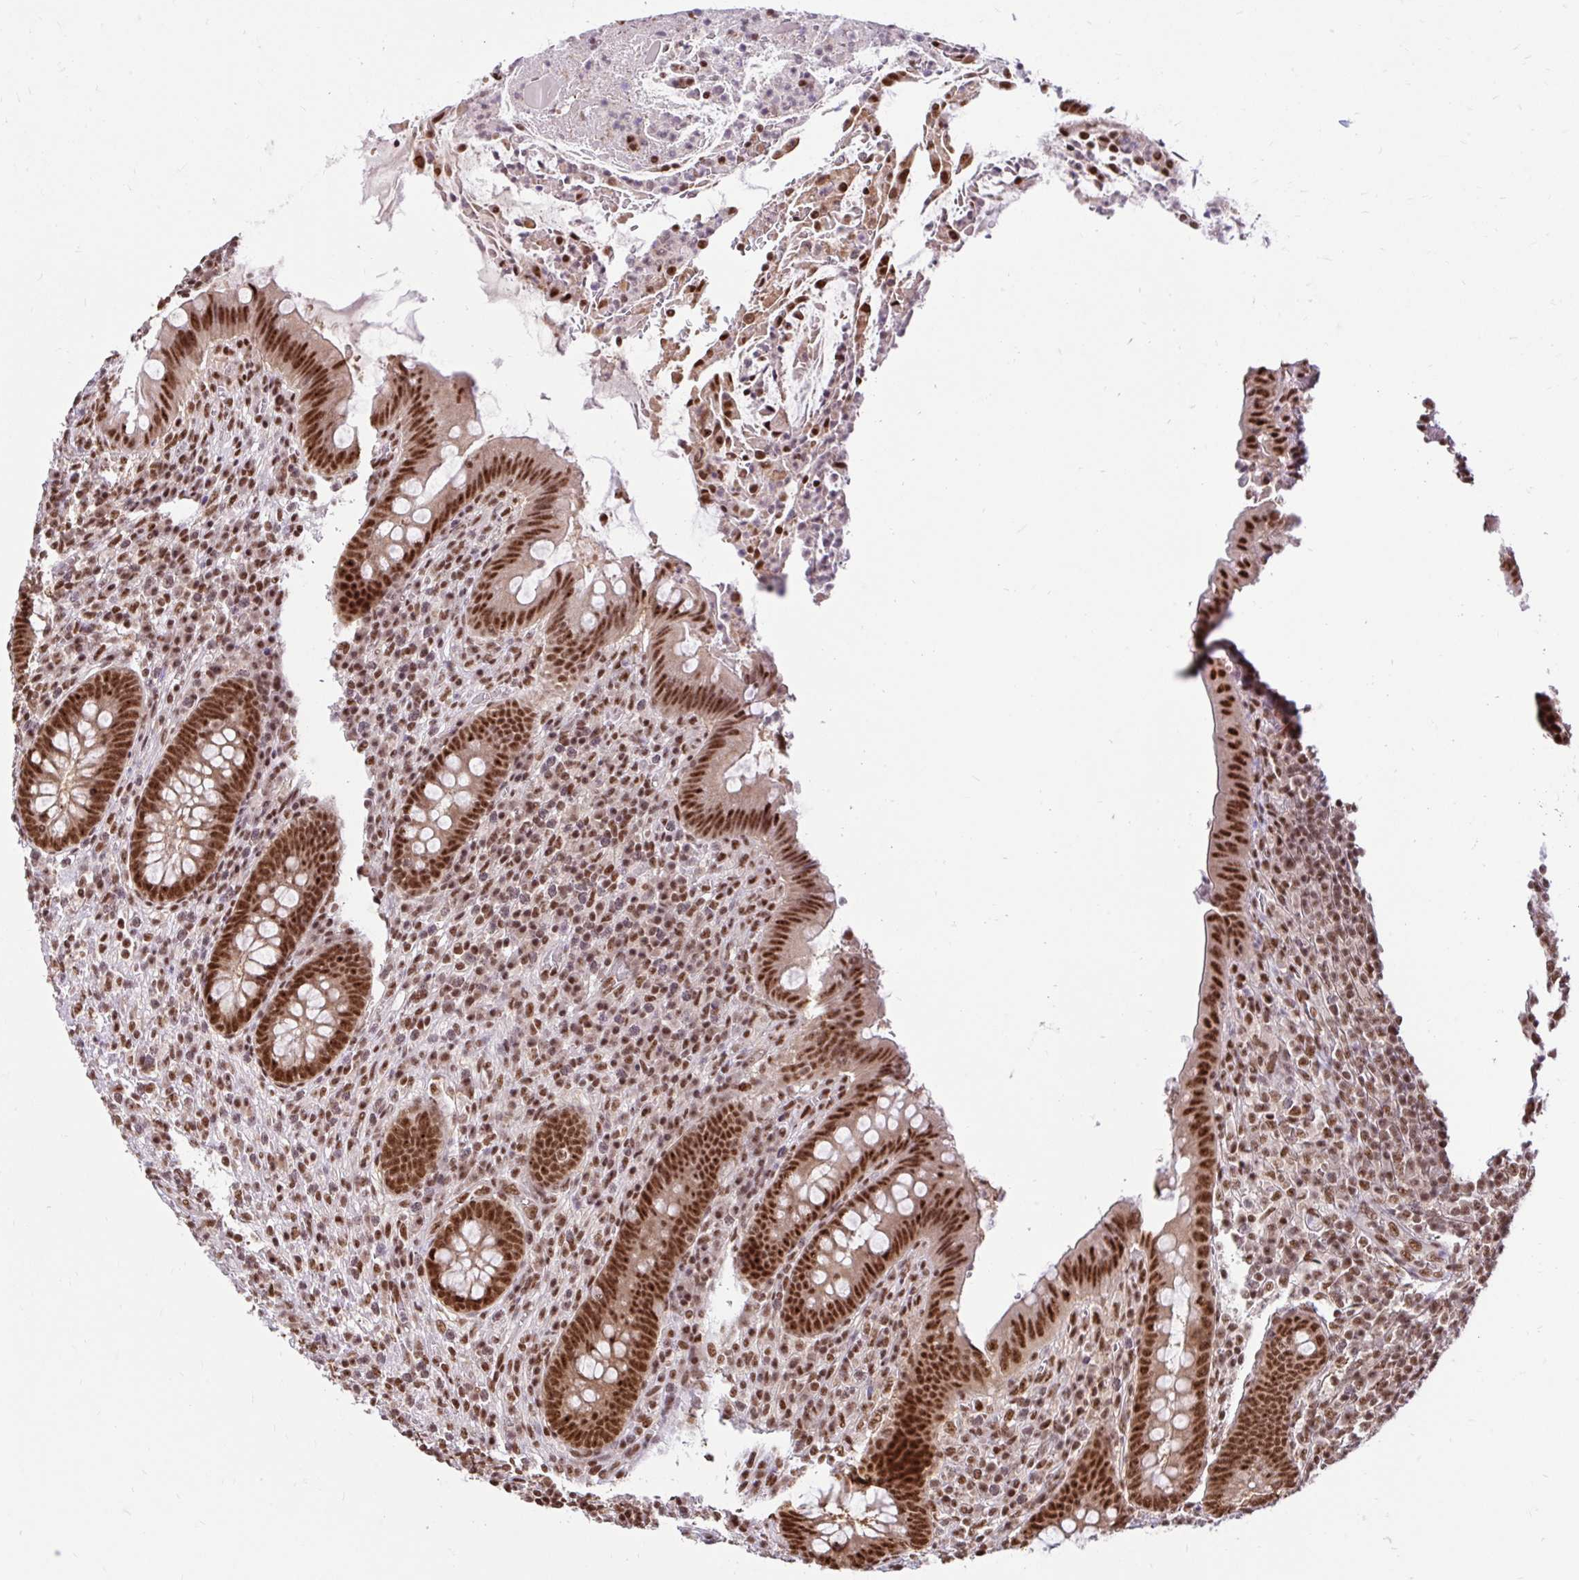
{"staining": {"intensity": "strong", "quantity": ">75%", "location": "nuclear"}, "tissue": "appendix", "cell_type": "Glandular cells", "image_type": "normal", "snomed": [{"axis": "morphology", "description": "Normal tissue, NOS"}, {"axis": "topography", "description": "Appendix"}], "caption": "A photomicrograph of appendix stained for a protein shows strong nuclear brown staining in glandular cells.", "gene": "ABCA9", "patient": {"sex": "female", "age": 43}}